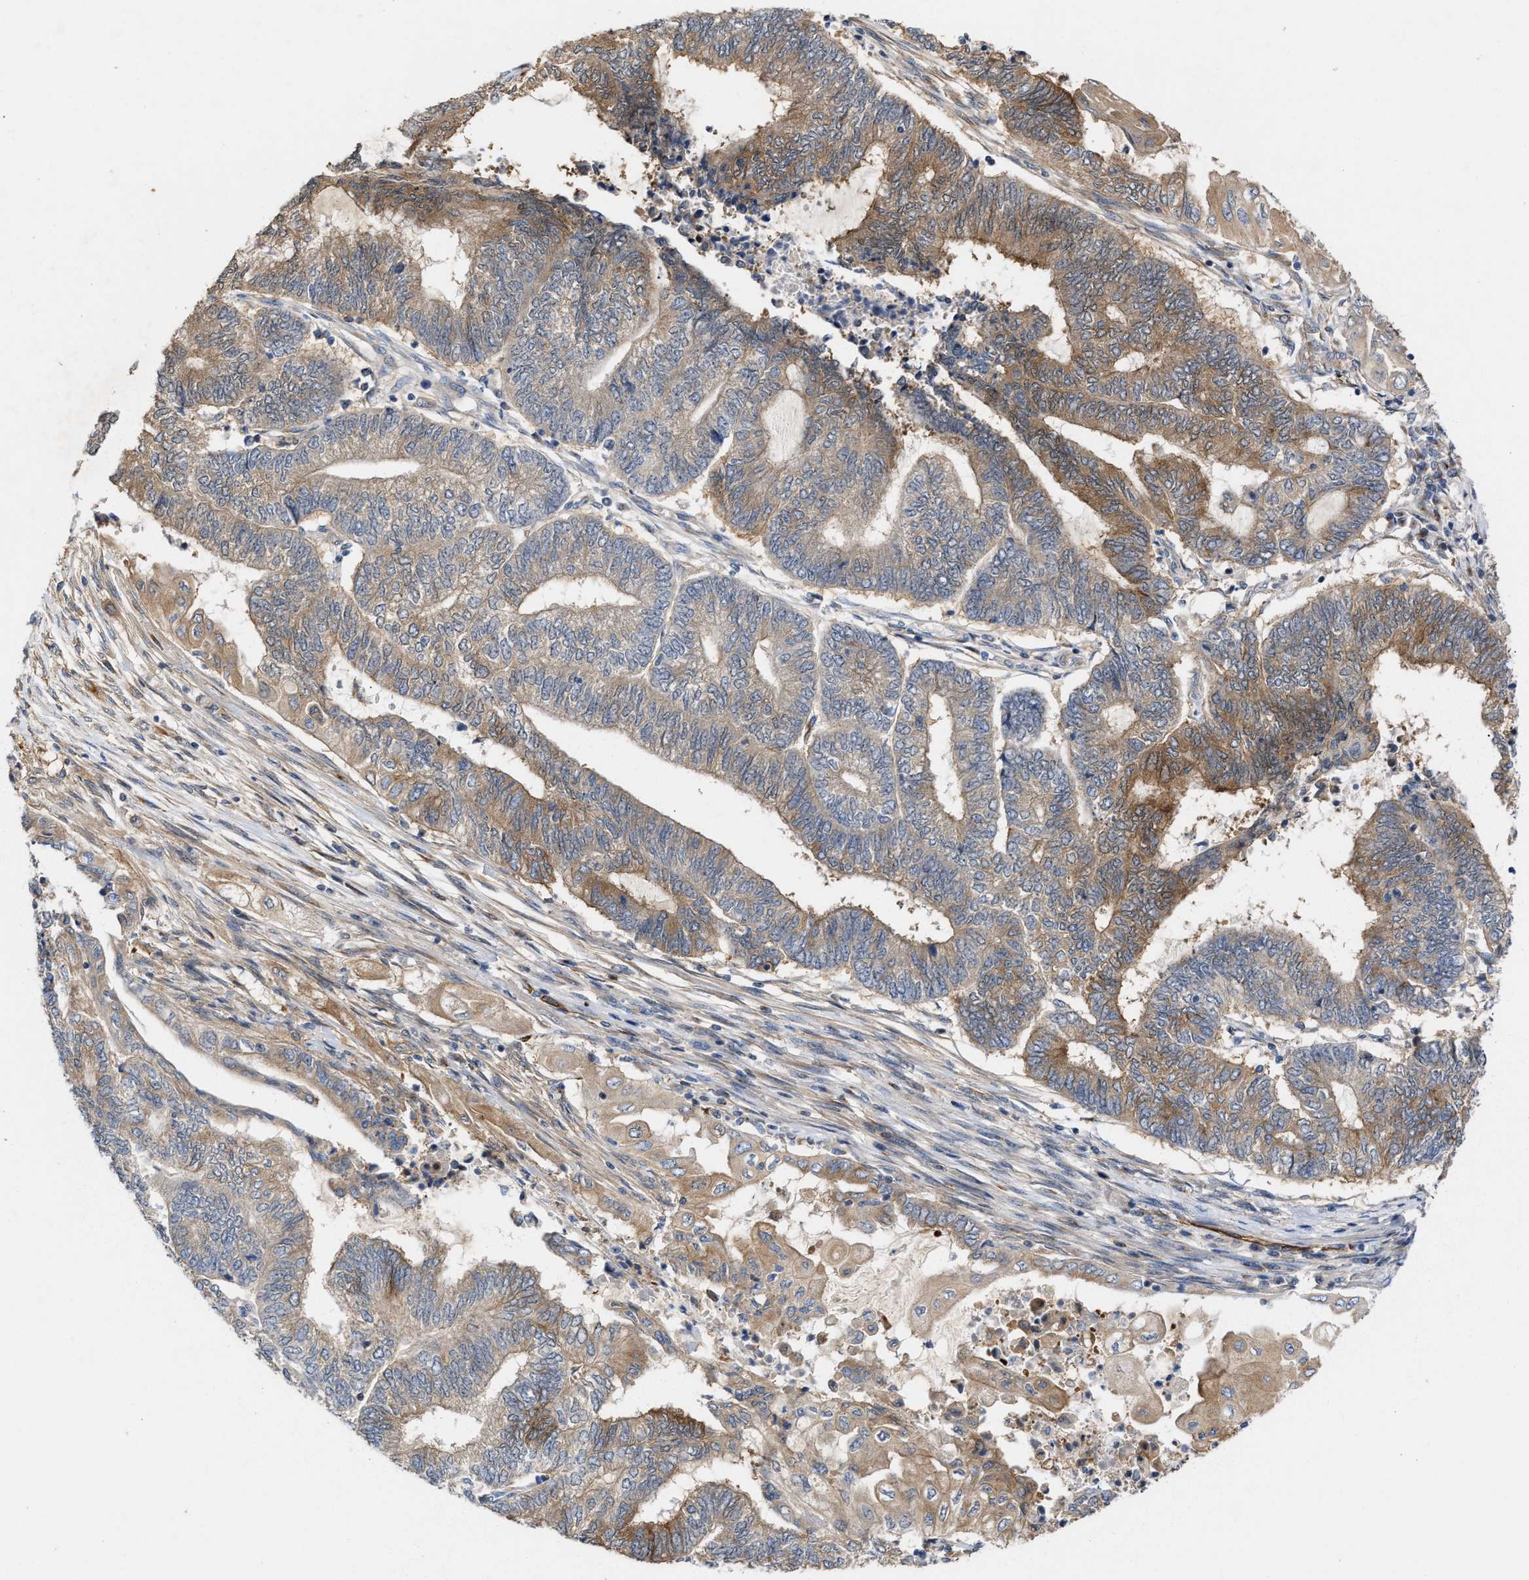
{"staining": {"intensity": "moderate", "quantity": ">75%", "location": "cytoplasmic/membranous"}, "tissue": "endometrial cancer", "cell_type": "Tumor cells", "image_type": "cancer", "snomed": [{"axis": "morphology", "description": "Adenocarcinoma, NOS"}, {"axis": "topography", "description": "Uterus"}, {"axis": "topography", "description": "Endometrium"}], "caption": "This is a histology image of immunohistochemistry (IHC) staining of adenocarcinoma (endometrial), which shows moderate positivity in the cytoplasmic/membranous of tumor cells.", "gene": "BBLN", "patient": {"sex": "female", "age": 70}}